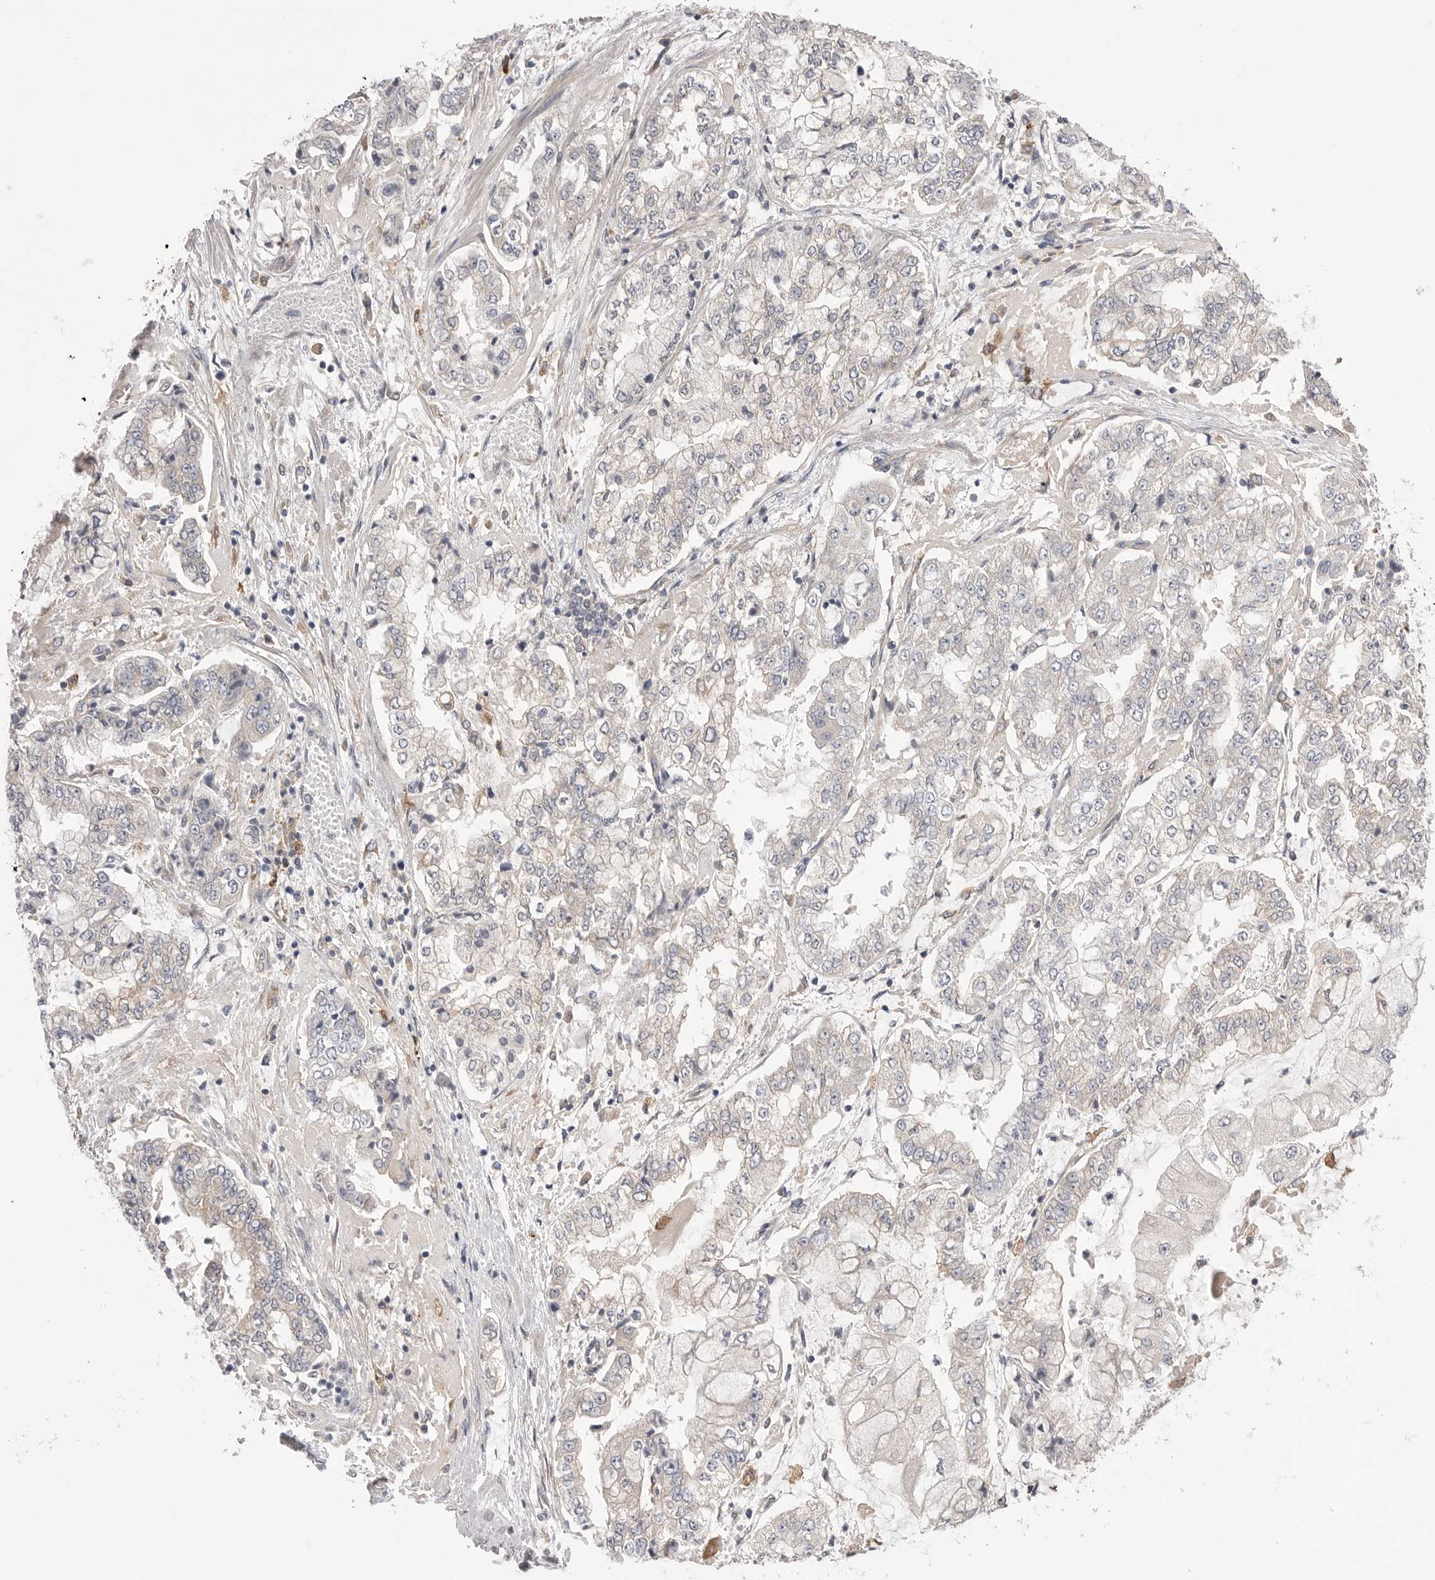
{"staining": {"intensity": "negative", "quantity": "none", "location": "none"}, "tissue": "stomach cancer", "cell_type": "Tumor cells", "image_type": "cancer", "snomed": [{"axis": "morphology", "description": "Adenocarcinoma, NOS"}, {"axis": "topography", "description": "Stomach"}], "caption": "Immunohistochemistry (IHC) micrograph of adenocarcinoma (stomach) stained for a protein (brown), which displays no positivity in tumor cells.", "gene": "VAC14", "patient": {"sex": "male", "age": 76}}